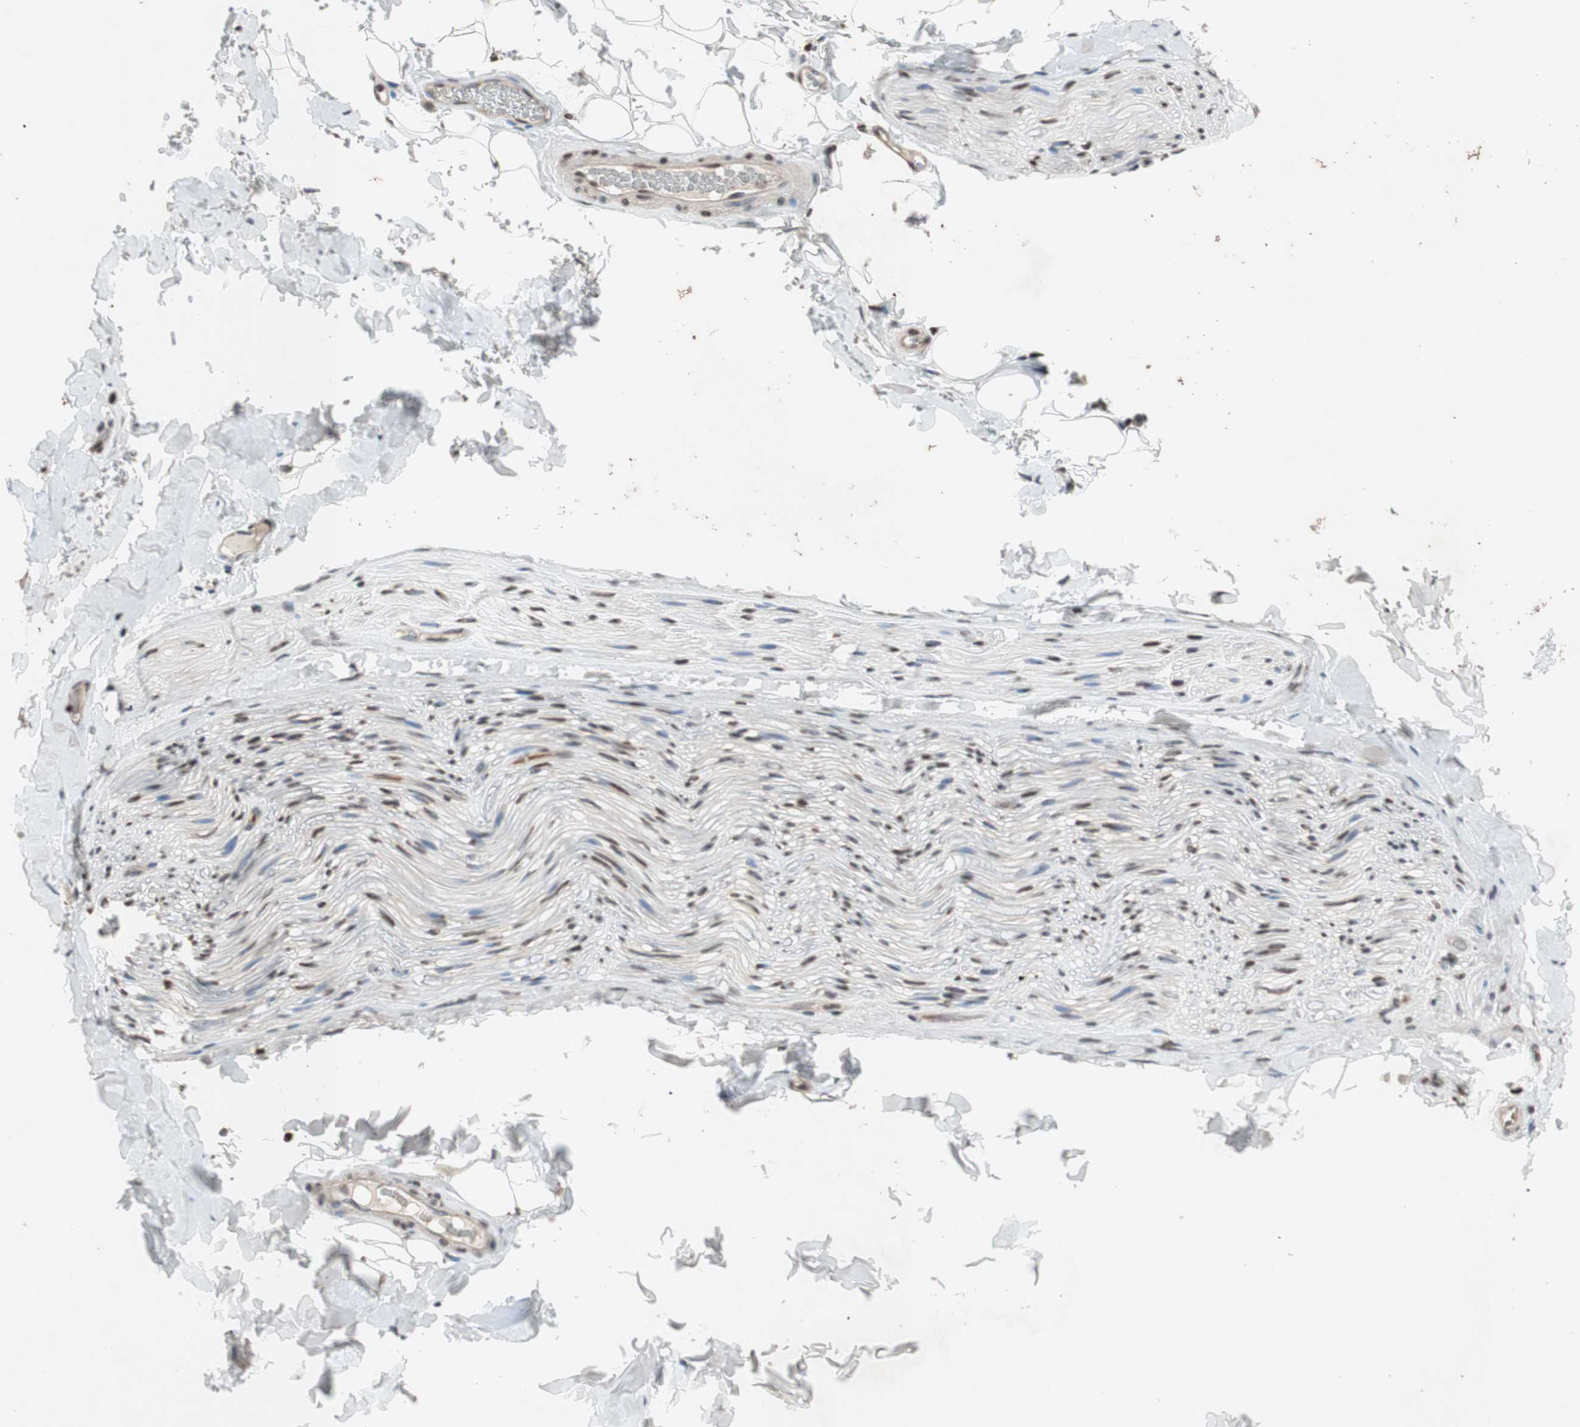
{"staining": {"intensity": "negative", "quantity": "none", "location": "none"}, "tissue": "adipose tissue", "cell_type": "Adipocytes", "image_type": "normal", "snomed": [{"axis": "morphology", "description": "Normal tissue, NOS"}, {"axis": "topography", "description": "Peripheral nerve tissue"}], "caption": "DAB immunohistochemical staining of normal adipose tissue shows no significant positivity in adipocytes.", "gene": "MCM6", "patient": {"sex": "male", "age": 70}}